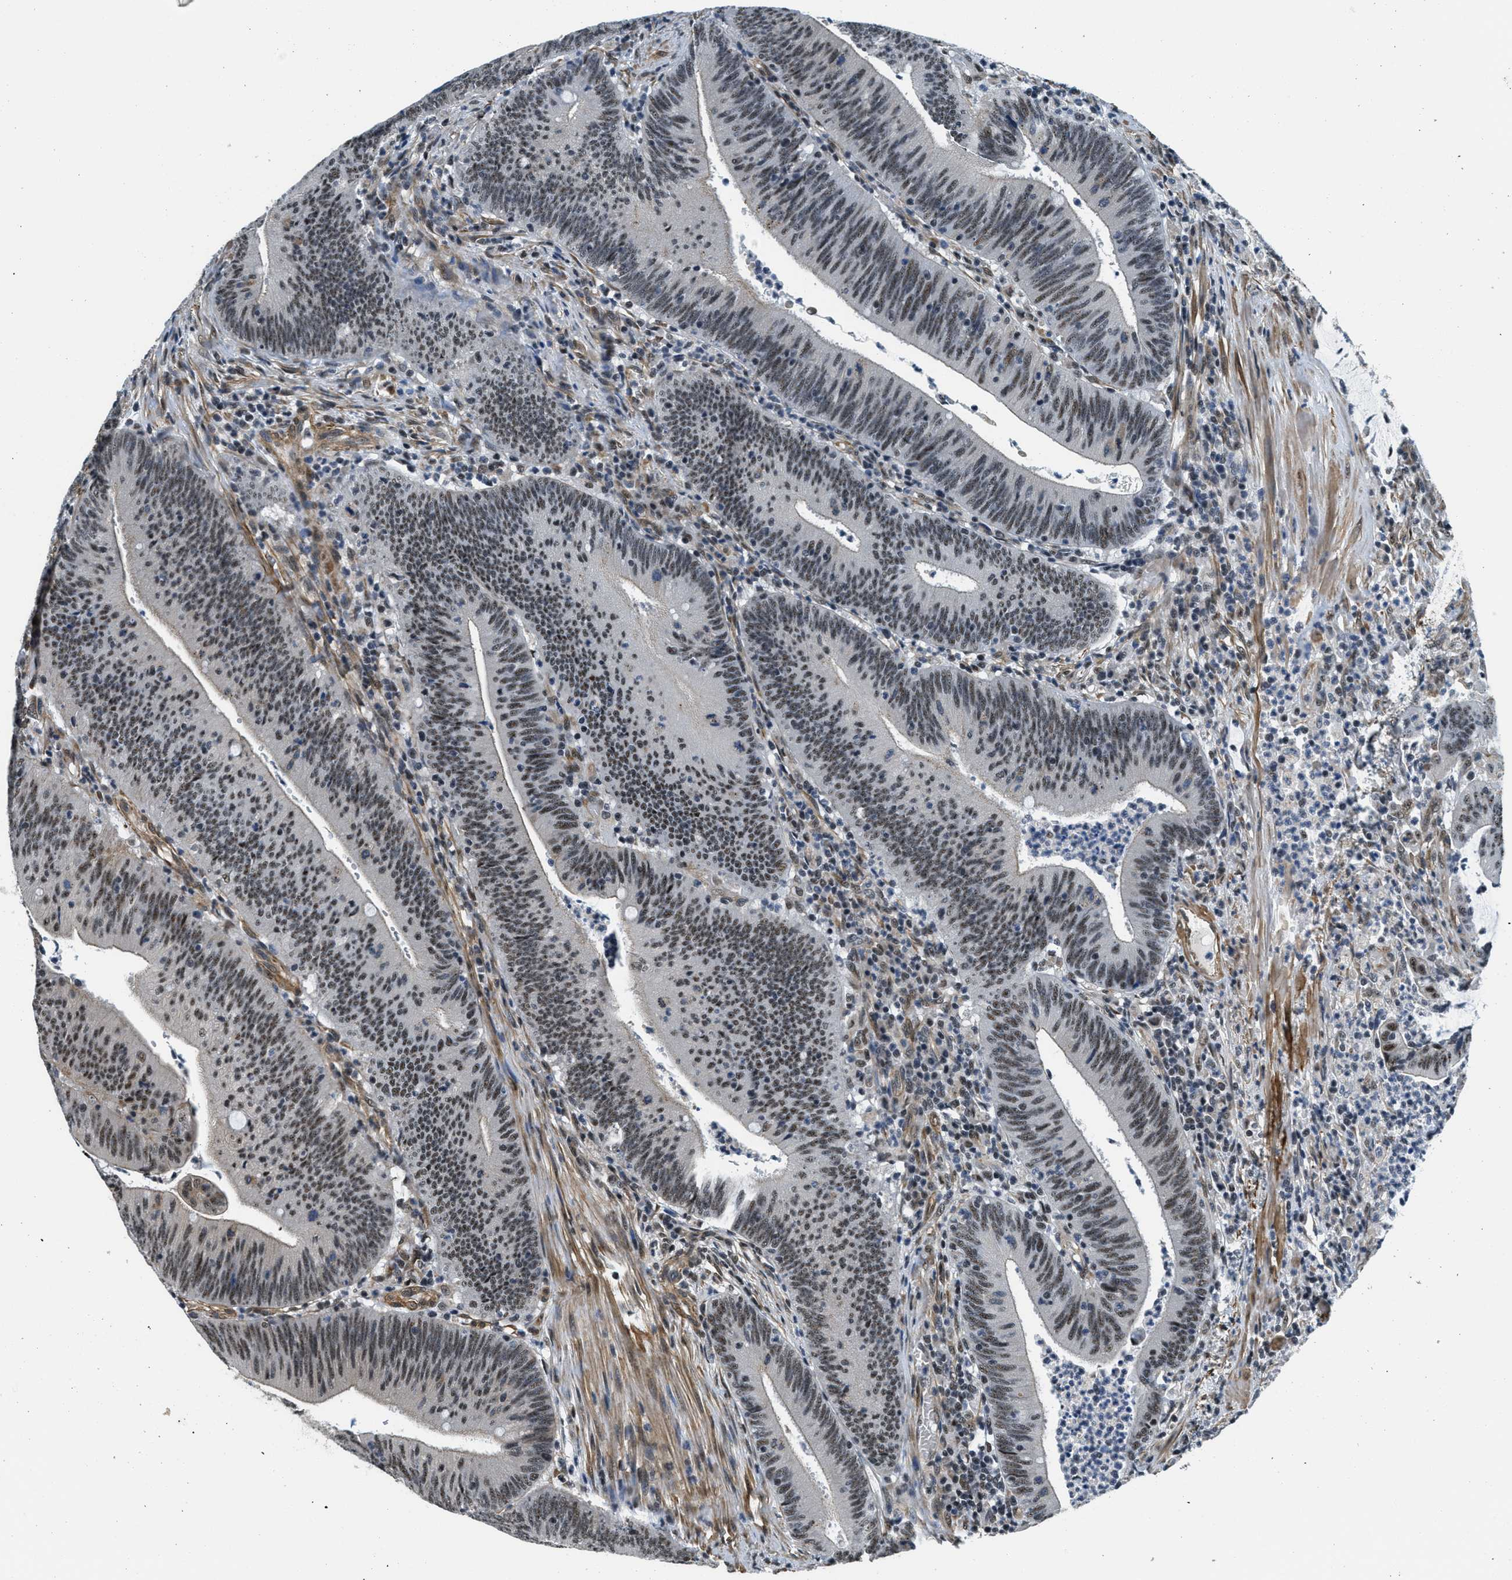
{"staining": {"intensity": "moderate", "quantity": ">75%", "location": "nuclear"}, "tissue": "colorectal cancer", "cell_type": "Tumor cells", "image_type": "cancer", "snomed": [{"axis": "morphology", "description": "Normal tissue, NOS"}, {"axis": "morphology", "description": "Adenocarcinoma, NOS"}, {"axis": "topography", "description": "Rectum"}], "caption": "Immunohistochemical staining of adenocarcinoma (colorectal) reveals medium levels of moderate nuclear protein staining in about >75% of tumor cells.", "gene": "CFAP36", "patient": {"sex": "female", "age": 66}}